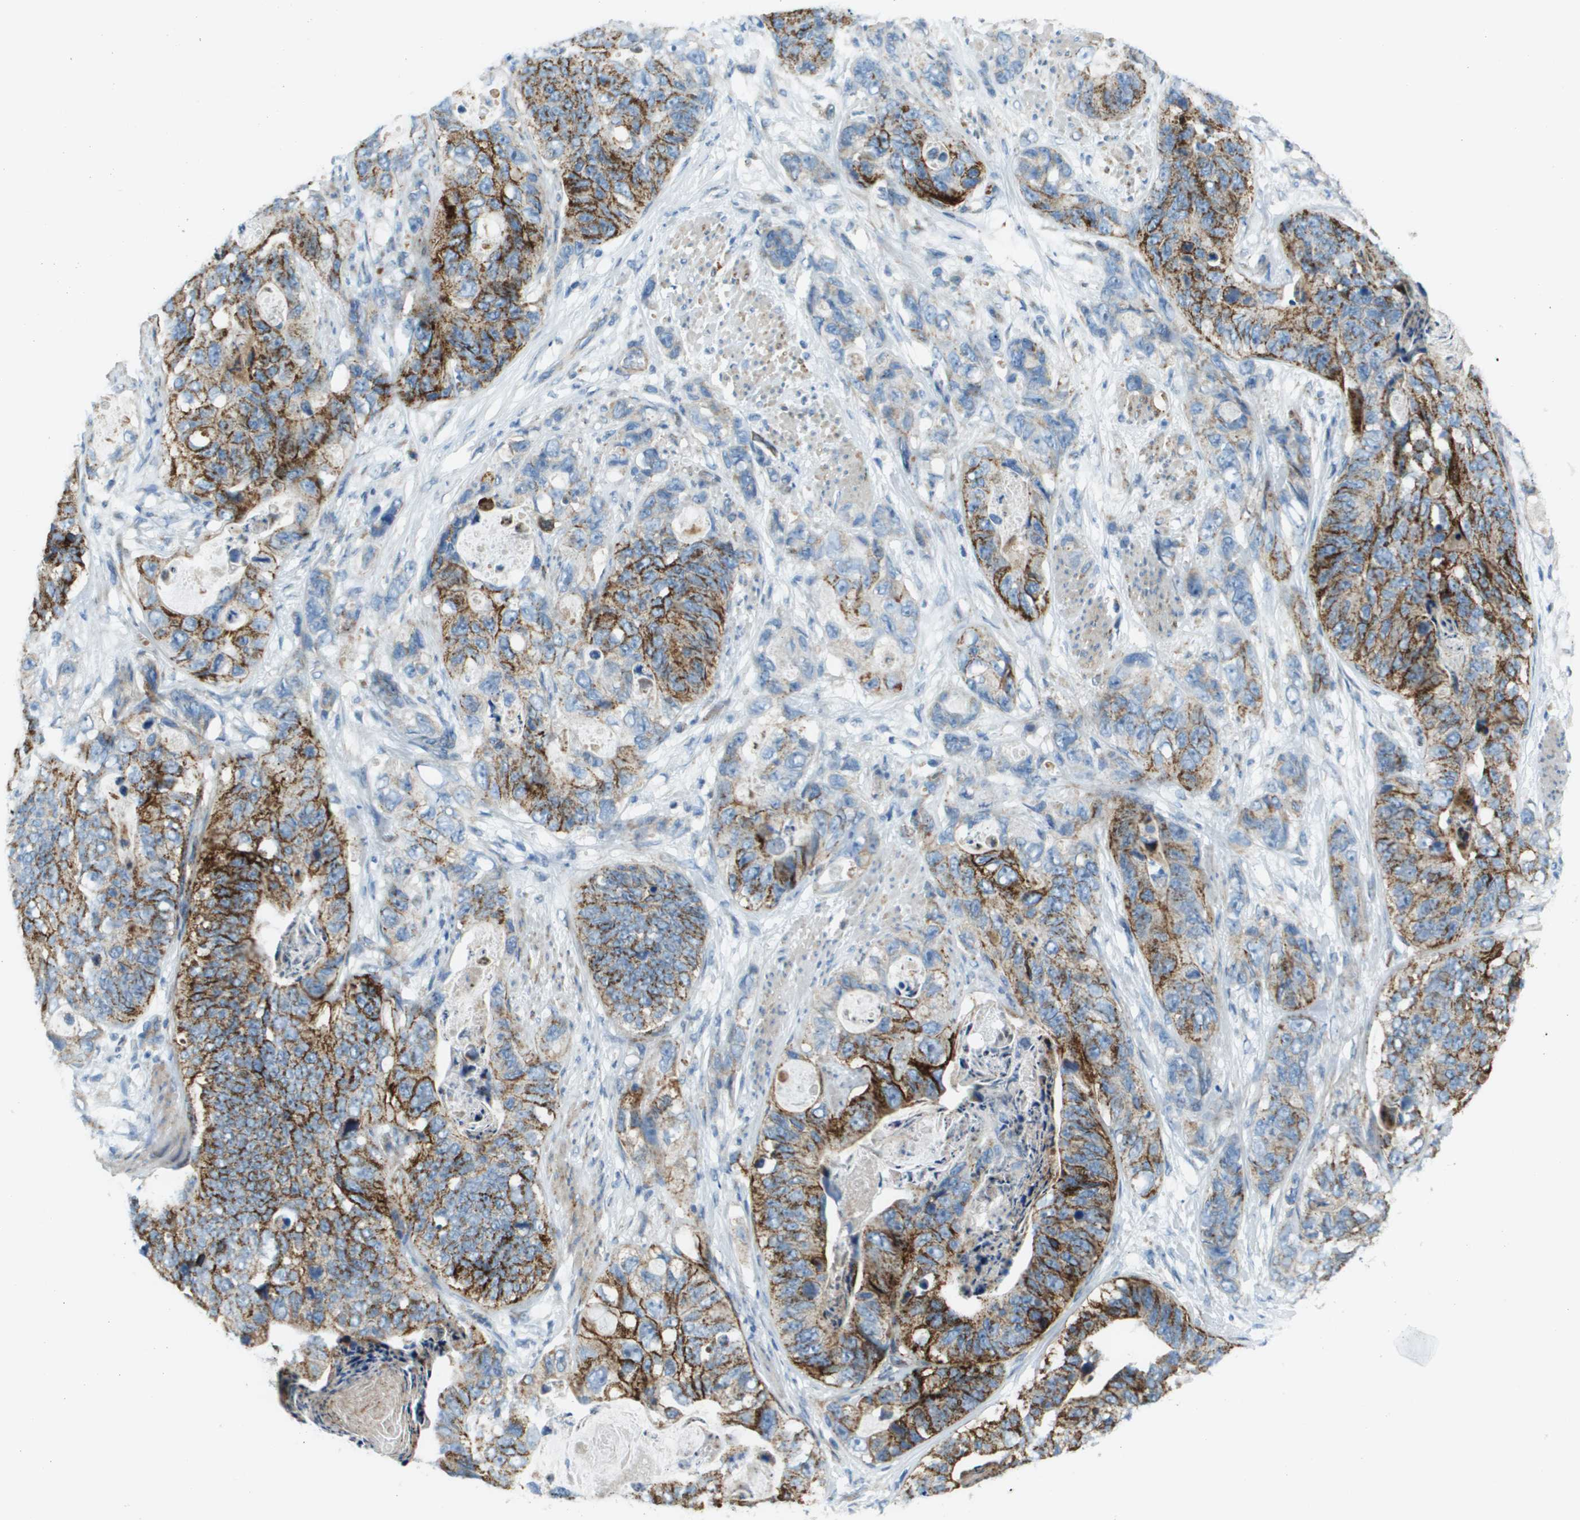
{"staining": {"intensity": "strong", "quantity": "25%-75%", "location": "cytoplasmic/membranous"}, "tissue": "stomach cancer", "cell_type": "Tumor cells", "image_type": "cancer", "snomed": [{"axis": "morphology", "description": "Adenocarcinoma, NOS"}, {"axis": "topography", "description": "Stomach"}], "caption": "This histopathology image exhibits immunohistochemistry (IHC) staining of adenocarcinoma (stomach), with high strong cytoplasmic/membranous staining in approximately 25%-75% of tumor cells.", "gene": "SDC1", "patient": {"sex": "female", "age": 89}}